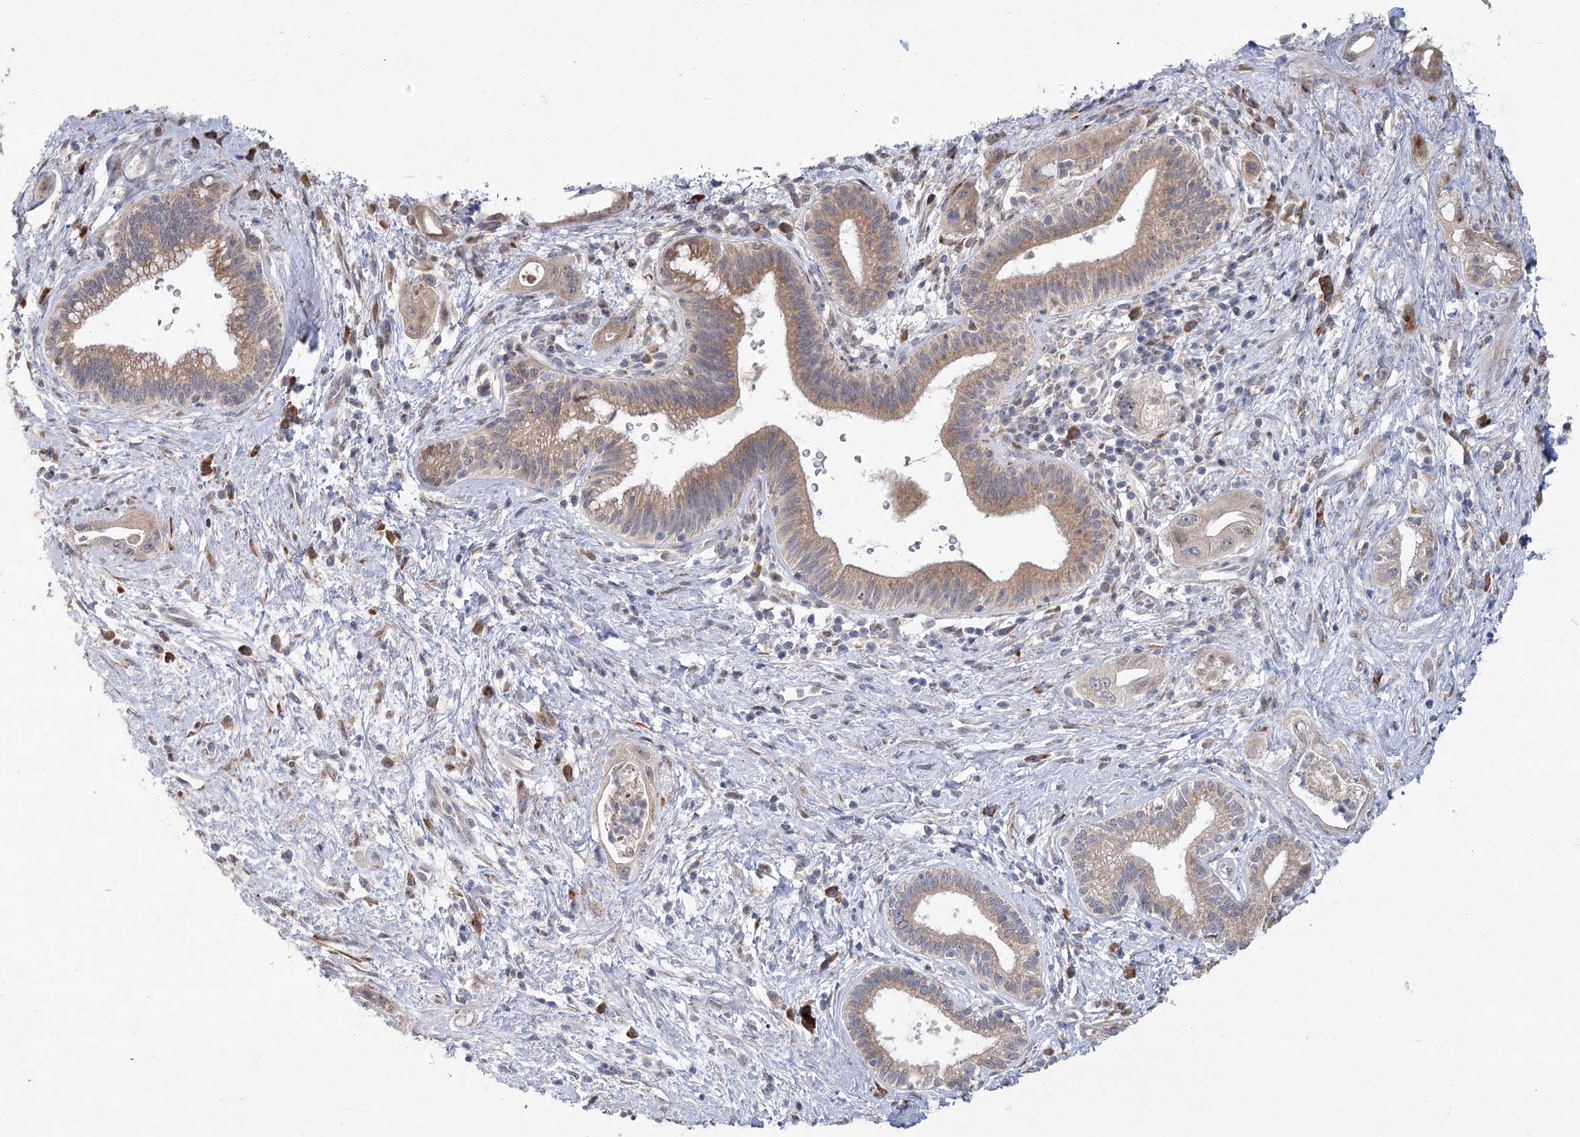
{"staining": {"intensity": "moderate", "quantity": ">75%", "location": "cytoplasmic/membranous"}, "tissue": "pancreatic cancer", "cell_type": "Tumor cells", "image_type": "cancer", "snomed": [{"axis": "morphology", "description": "Adenocarcinoma, NOS"}, {"axis": "topography", "description": "Pancreas"}], "caption": "This histopathology image exhibits pancreatic cancer (adenocarcinoma) stained with immunohistochemistry to label a protein in brown. The cytoplasmic/membranous of tumor cells show moderate positivity for the protein. Nuclei are counter-stained blue.", "gene": "GCNT4", "patient": {"sex": "female", "age": 73}}